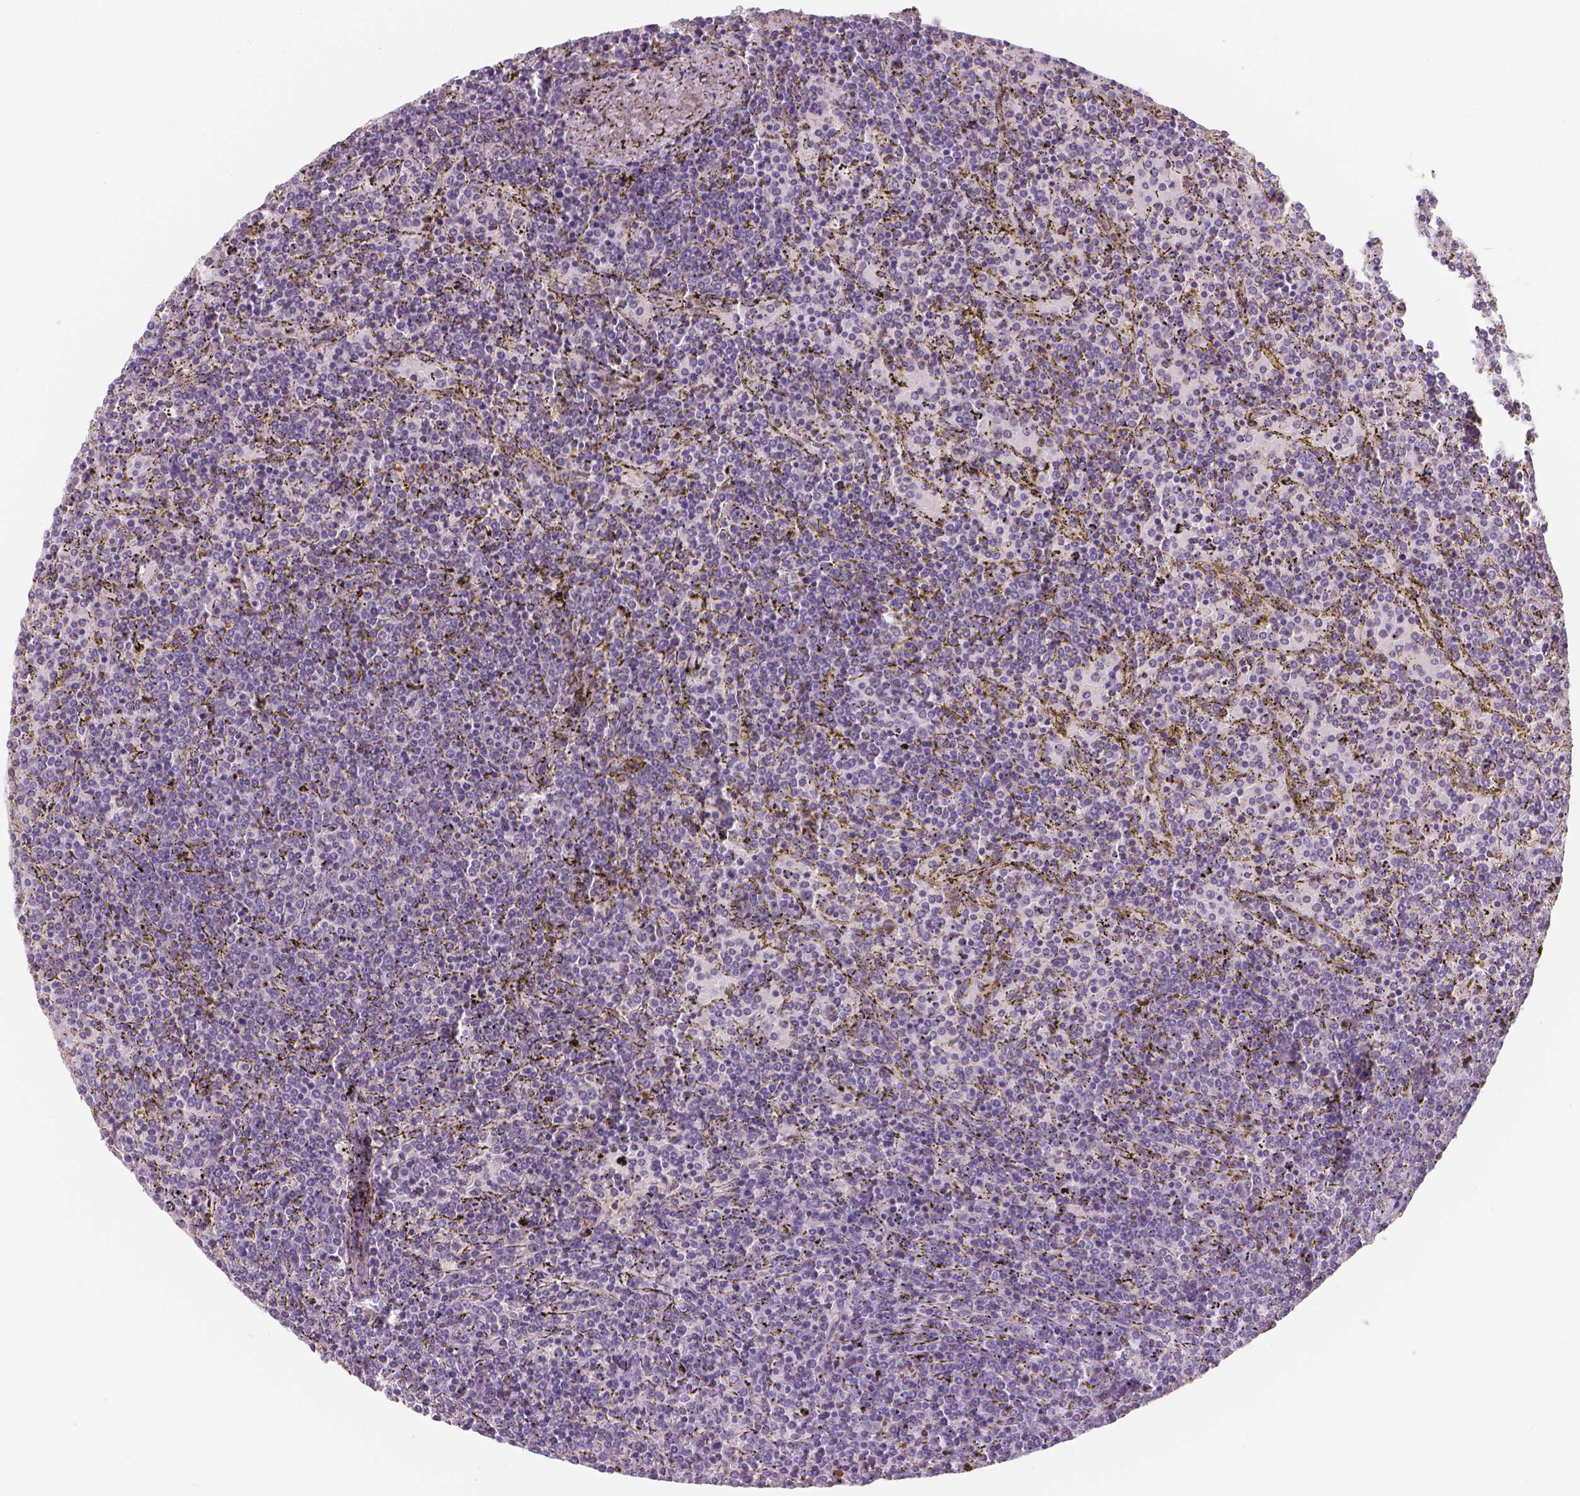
{"staining": {"intensity": "negative", "quantity": "none", "location": "none"}, "tissue": "lymphoma", "cell_type": "Tumor cells", "image_type": "cancer", "snomed": [{"axis": "morphology", "description": "Malignant lymphoma, non-Hodgkin's type, Low grade"}, {"axis": "topography", "description": "Spleen"}], "caption": "Malignant lymphoma, non-Hodgkin's type (low-grade) was stained to show a protein in brown. There is no significant staining in tumor cells. (DAB (3,3'-diaminobenzidine) IHC with hematoxylin counter stain).", "gene": "APOA4", "patient": {"sex": "female", "age": 77}}